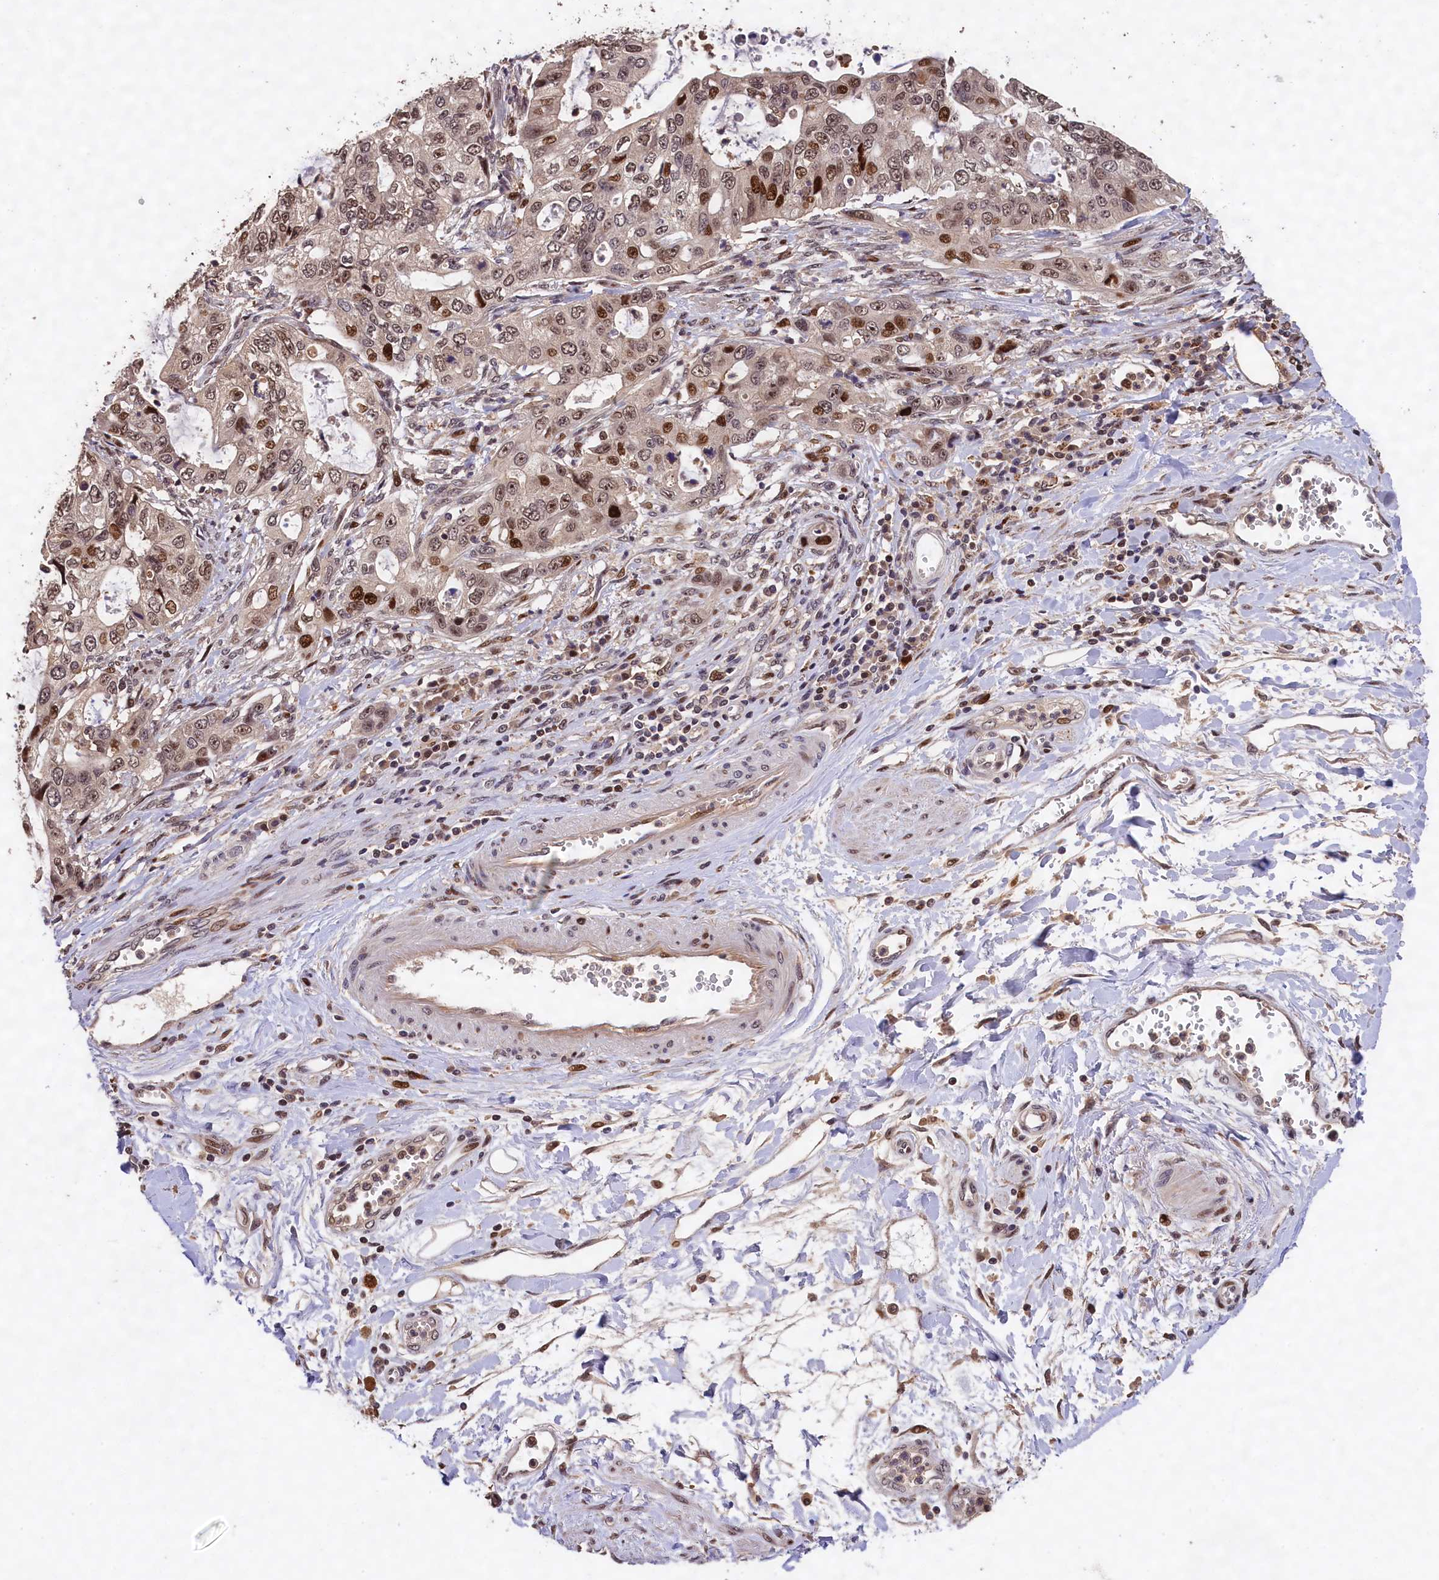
{"staining": {"intensity": "moderate", "quantity": ">75%", "location": "nuclear"}, "tissue": "stomach cancer", "cell_type": "Tumor cells", "image_type": "cancer", "snomed": [{"axis": "morphology", "description": "Adenocarcinoma, NOS"}, {"axis": "topography", "description": "Stomach, upper"}], "caption": "Brown immunohistochemical staining in stomach cancer (adenocarcinoma) exhibits moderate nuclear positivity in about >75% of tumor cells.", "gene": "PHAF1", "patient": {"sex": "female", "age": 52}}